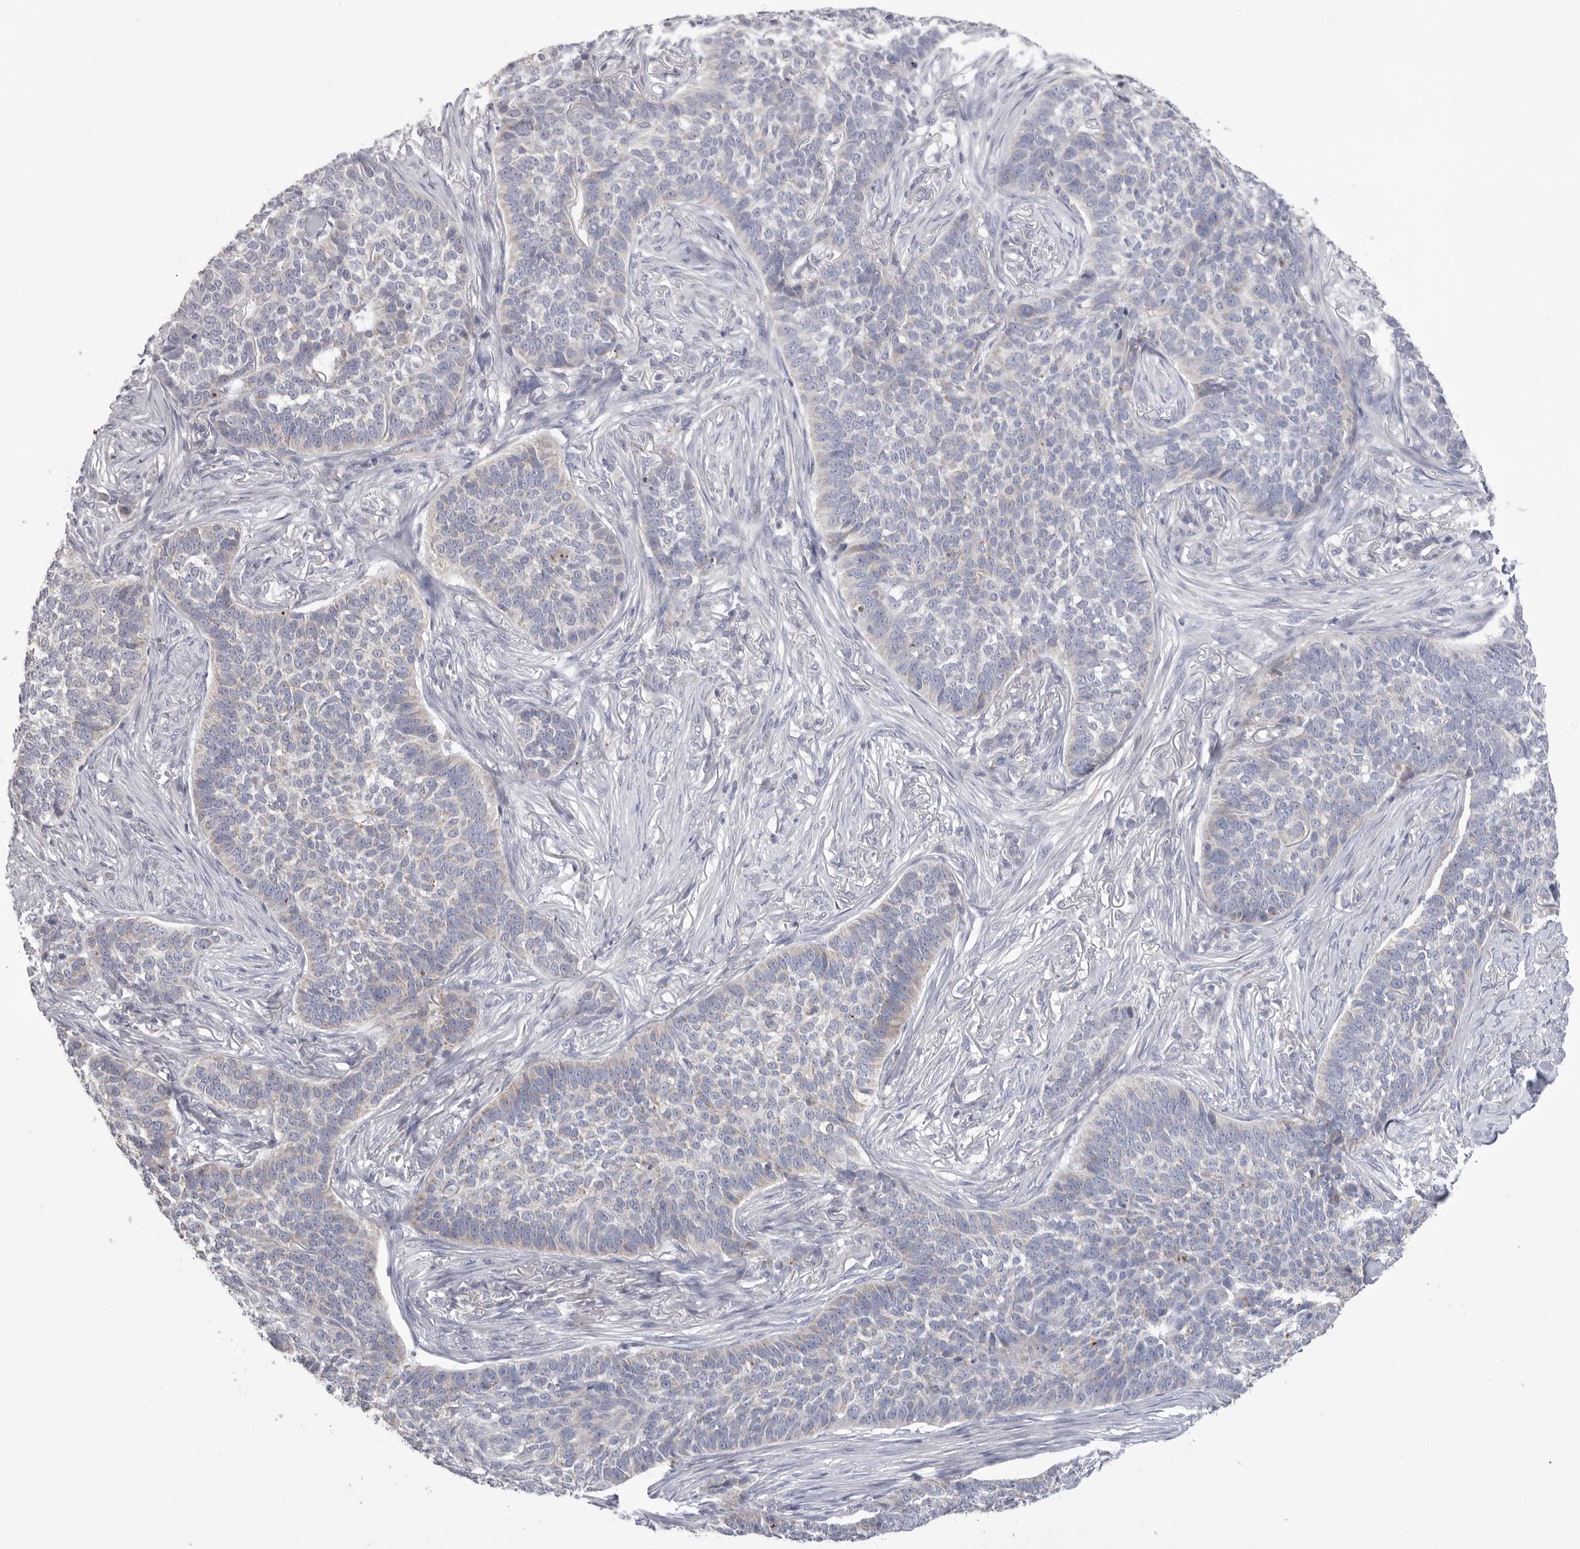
{"staining": {"intensity": "negative", "quantity": "none", "location": "none"}, "tissue": "skin cancer", "cell_type": "Tumor cells", "image_type": "cancer", "snomed": [{"axis": "morphology", "description": "Basal cell carcinoma"}, {"axis": "topography", "description": "Skin"}], "caption": "Immunohistochemistry (IHC) of human skin cancer exhibits no staining in tumor cells. (DAB (3,3'-diaminobenzidine) immunohistochemistry with hematoxylin counter stain).", "gene": "VDAC3", "patient": {"sex": "male", "age": 85}}